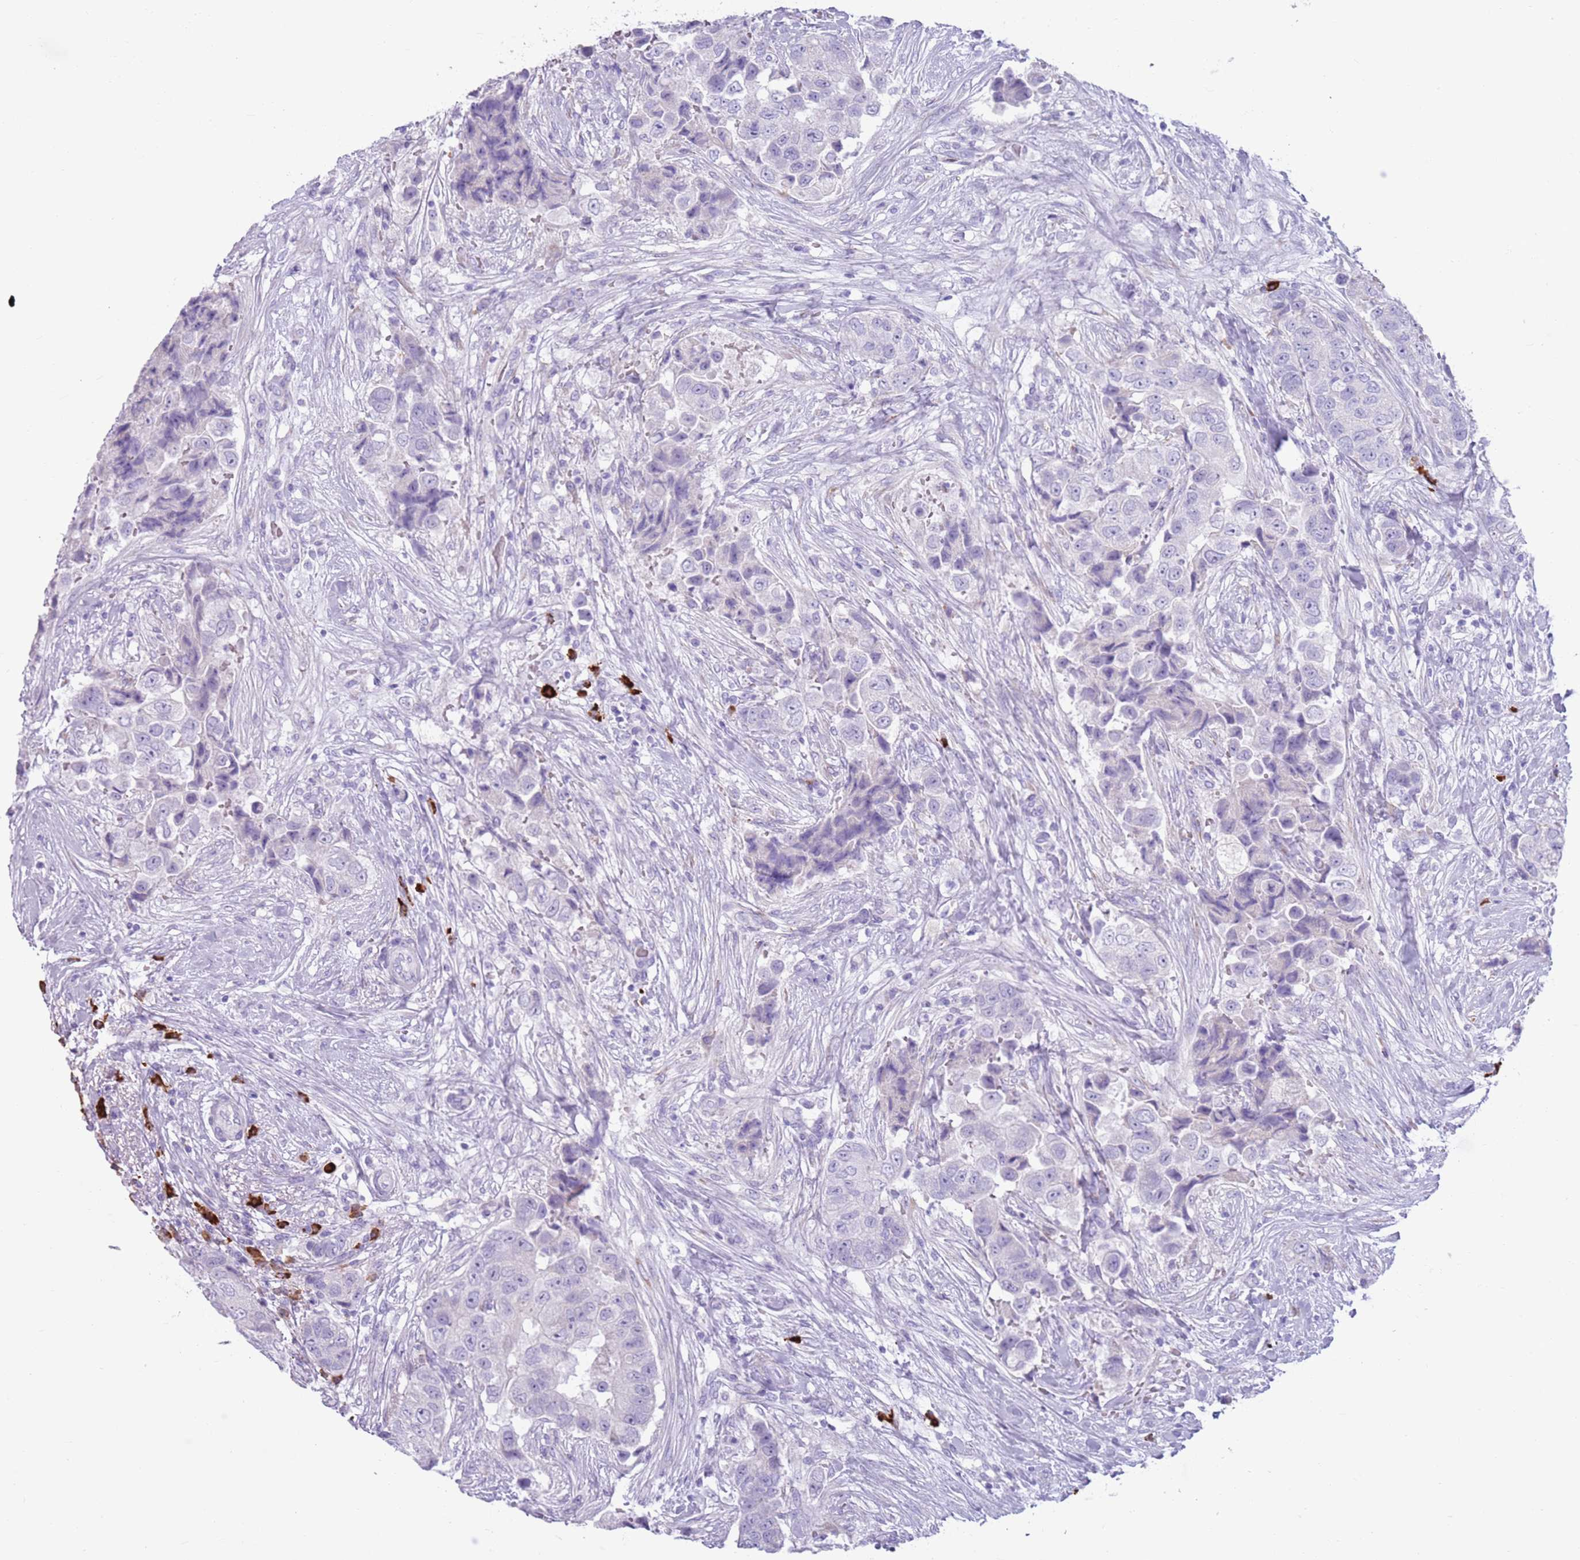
{"staining": {"intensity": "negative", "quantity": "none", "location": "none"}, "tissue": "breast cancer", "cell_type": "Tumor cells", "image_type": "cancer", "snomed": [{"axis": "morphology", "description": "Normal tissue, NOS"}, {"axis": "morphology", "description": "Duct carcinoma"}, {"axis": "topography", "description": "Breast"}], "caption": "This is an immunohistochemistry (IHC) image of human invasive ductal carcinoma (breast). There is no expression in tumor cells.", "gene": "LY6G5B", "patient": {"sex": "female", "age": 62}}